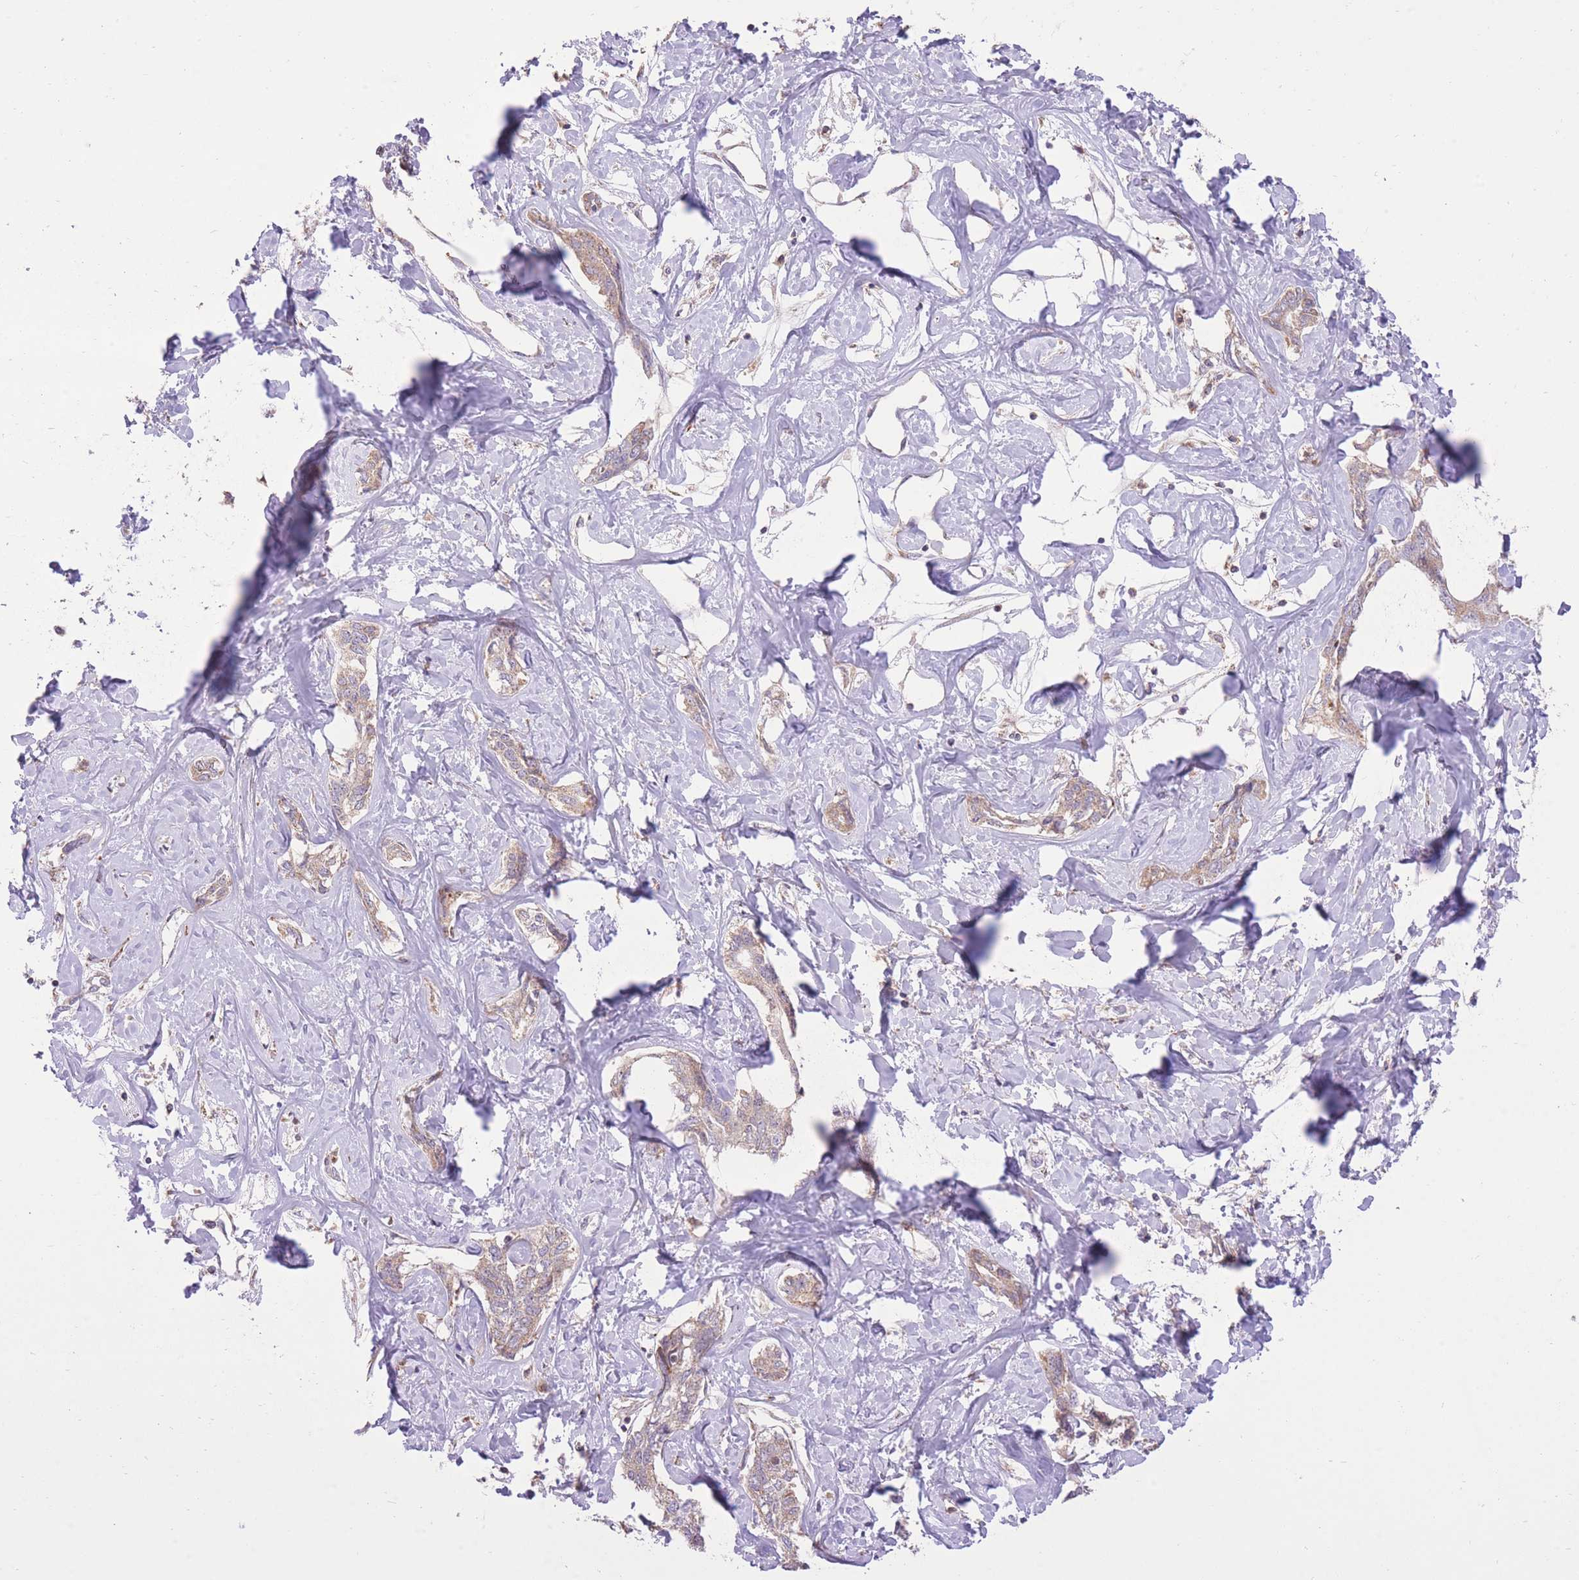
{"staining": {"intensity": "weak", "quantity": ">75%", "location": "cytoplasmic/membranous"}, "tissue": "liver cancer", "cell_type": "Tumor cells", "image_type": "cancer", "snomed": [{"axis": "morphology", "description": "Cholangiocarcinoma"}, {"axis": "topography", "description": "Liver"}], "caption": "Liver cancer (cholangiocarcinoma) stained for a protein (brown) demonstrates weak cytoplasmic/membranous positive positivity in about >75% of tumor cells.", "gene": "SLC4A4", "patient": {"sex": "male", "age": 59}}